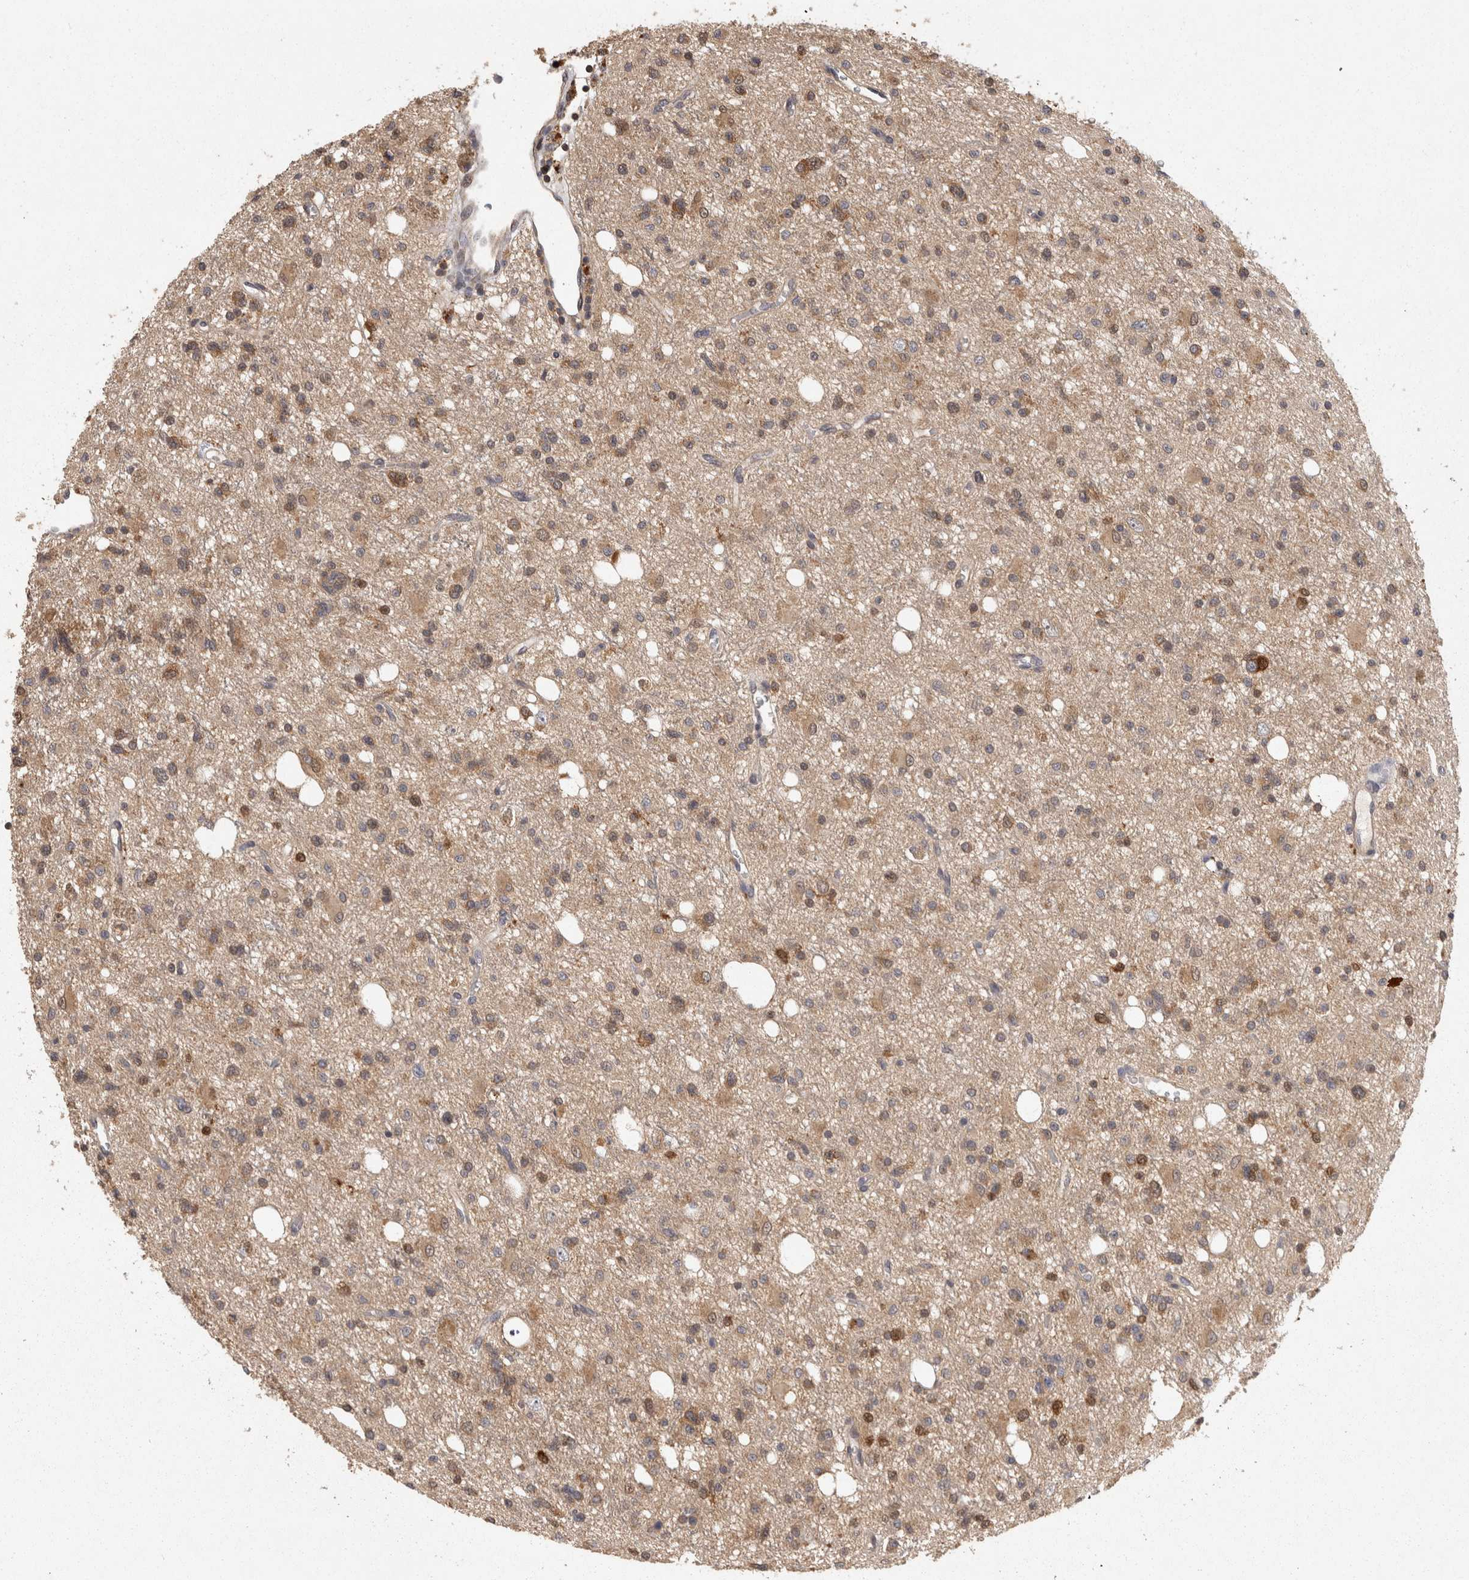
{"staining": {"intensity": "moderate", "quantity": "25%-75%", "location": "cytoplasmic/membranous,nuclear"}, "tissue": "glioma", "cell_type": "Tumor cells", "image_type": "cancer", "snomed": [{"axis": "morphology", "description": "Glioma, malignant, High grade"}, {"axis": "topography", "description": "Brain"}], "caption": "Immunohistochemistry (IHC) image of malignant high-grade glioma stained for a protein (brown), which displays medium levels of moderate cytoplasmic/membranous and nuclear positivity in about 25%-75% of tumor cells.", "gene": "ACAT2", "patient": {"sex": "female", "age": 62}}